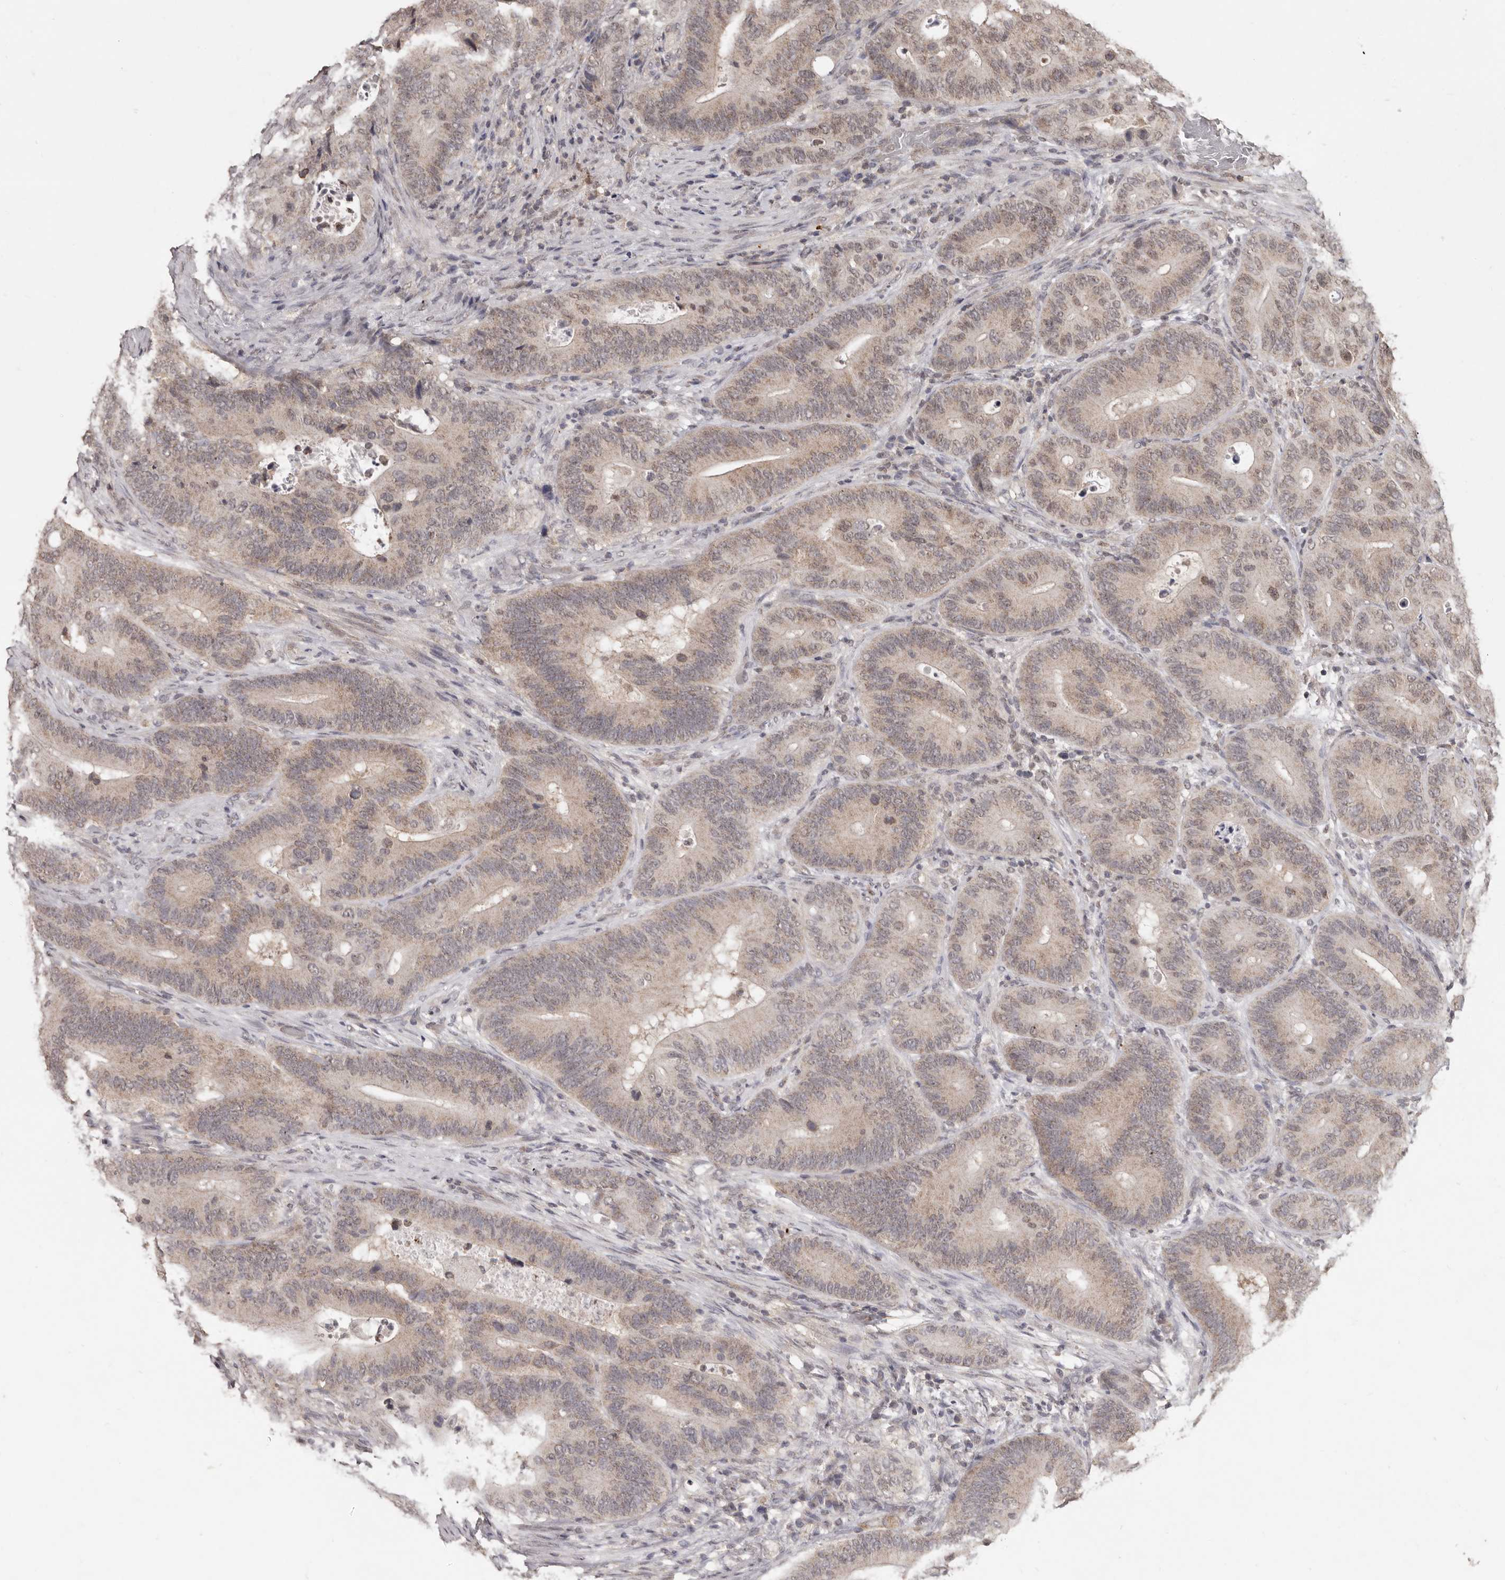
{"staining": {"intensity": "weak", "quantity": ">75%", "location": "cytoplasmic/membranous,nuclear"}, "tissue": "colorectal cancer", "cell_type": "Tumor cells", "image_type": "cancer", "snomed": [{"axis": "morphology", "description": "Adenocarcinoma, NOS"}, {"axis": "topography", "description": "Colon"}], "caption": "A histopathology image of human colorectal cancer (adenocarcinoma) stained for a protein demonstrates weak cytoplasmic/membranous and nuclear brown staining in tumor cells.", "gene": "LINGO2", "patient": {"sex": "male", "age": 83}}